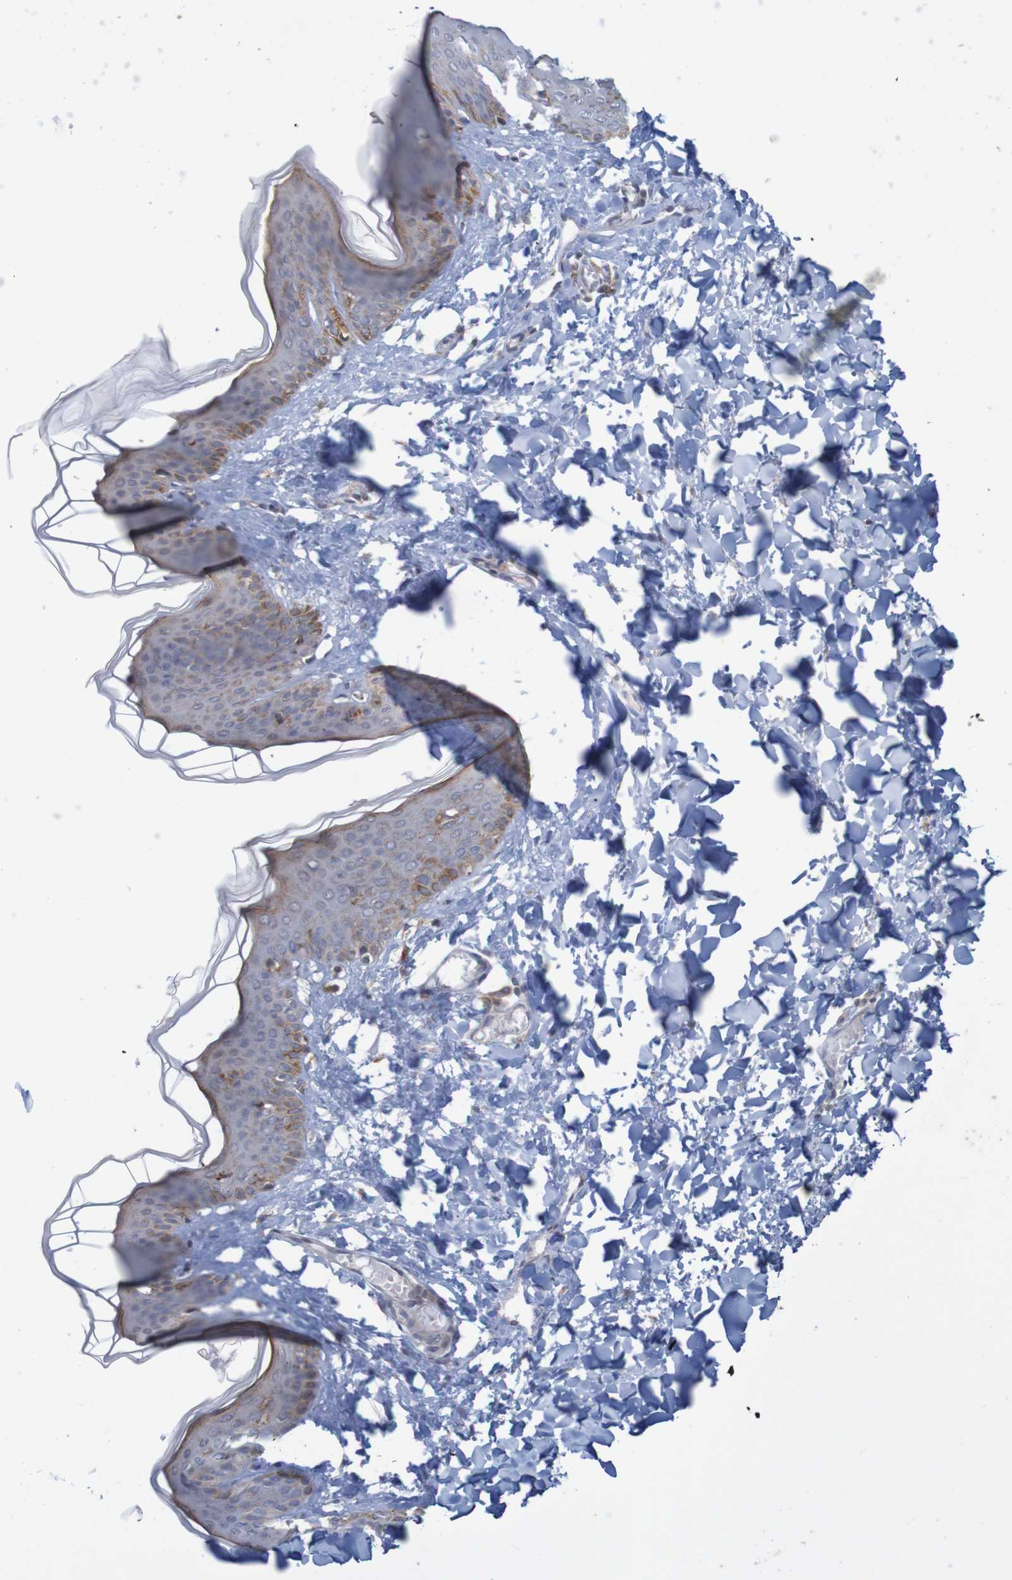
{"staining": {"intensity": "negative", "quantity": "none", "location": "none"}, "tissue": "skin", "cell_type": "Fibroblasts", "image_type": "normal", "snomed": [{"axis": "morphology", "description": "Normal tissue, NOS"}, {"axis": "topography", "description": "Skin"}], "caption": "The immunohistochemistry photomicrograph has no significant expression in fibroblasts of skin.", "gene": "NAV2", "patient": {"sex": "female", "age": 17}}